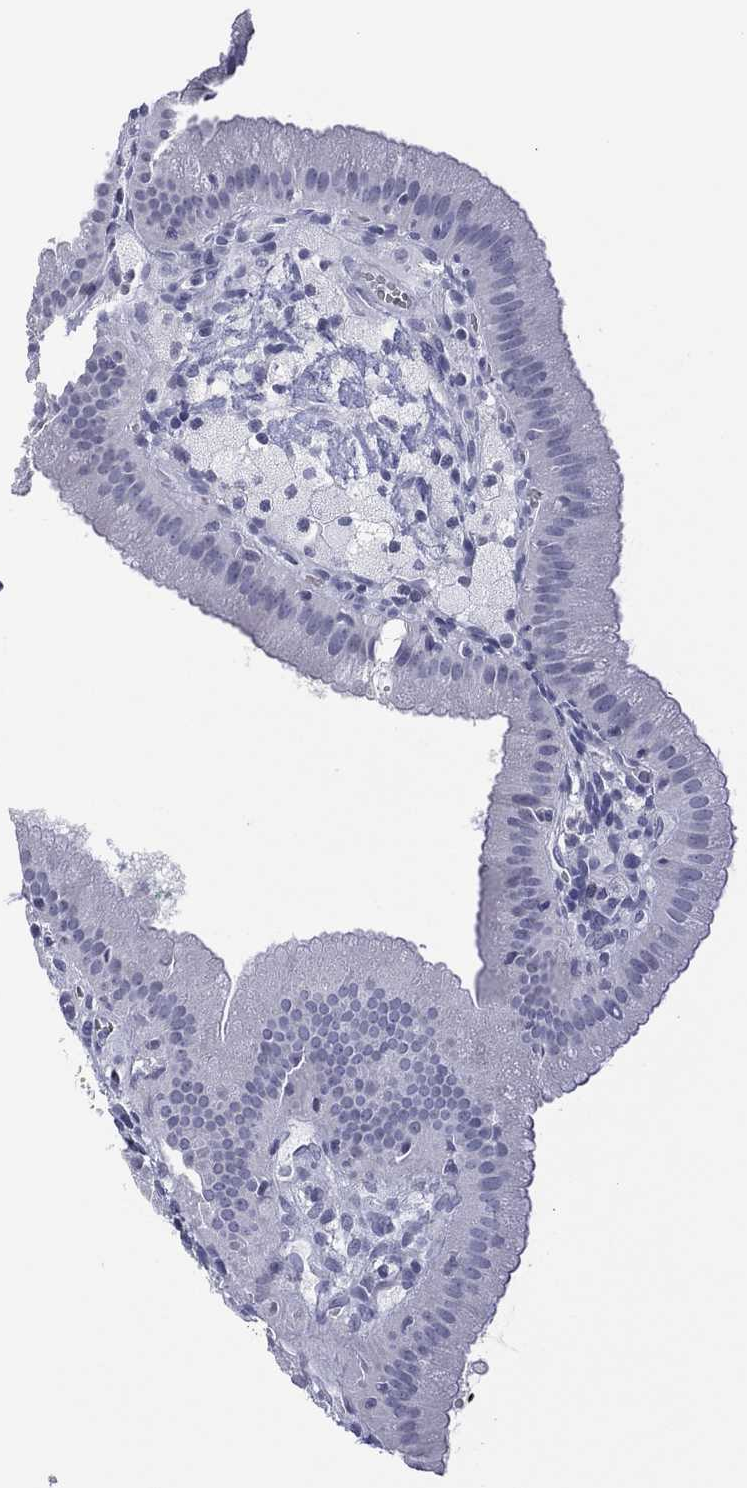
{"staining": {"intensity": "negative", "quantity": "none", "location": "none"}, "tissue": "gallbladder", "cell_type": "Glandular cells", "image_type": "normal", "snomed": [{"axis": "morphology", "description": "Normal tissue, NOS"}, {"axis": "topography", "description": "Gallbladder"}], "caption": "There is no significant positivity in glandular cells of gallbladder. The staining was performed using DAB (3,3'-diaminobenzidine) to visualize the protein expression in brown, while the nuclei were stained in blue with hematoxylin (Magnification: 20x).", "gene": "UTF1", "patient": {"sex": "male", "age": 67}}